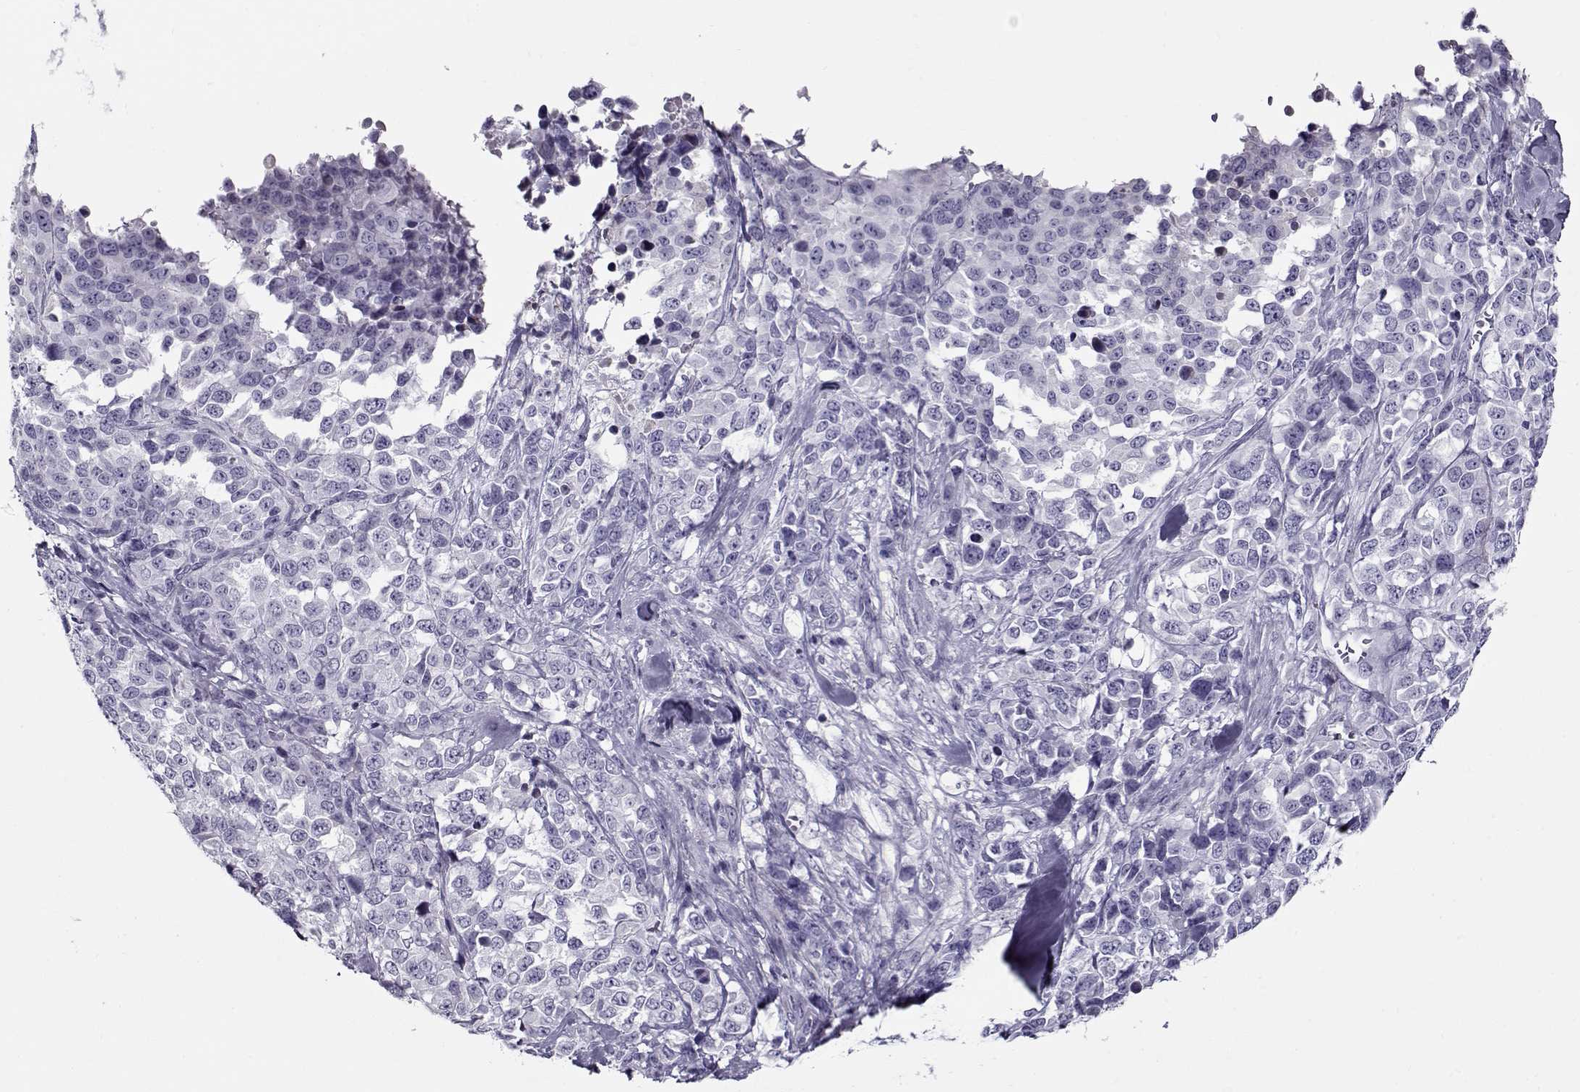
{"staining": {"intensity": "negative", "quantity": "none", "location": "none"}, "tissue": "melanoma", "cell_type": "Tumor cells", "image_type": "cancer", "snomed": [{"axis": "morphology", "description": "Malignant melanoma, Metastatic site"}, {"axis": "topography", "description": "Skin"}], "caption": "IHC histopathology image of neoplastic tissue: human melanoma stained with DAB reveals no significant protein staining in tumor cells. (DAB IHC, high magnification).", "gene": "GAGE2A", "patient": {"sex": "male", "age": 84}}